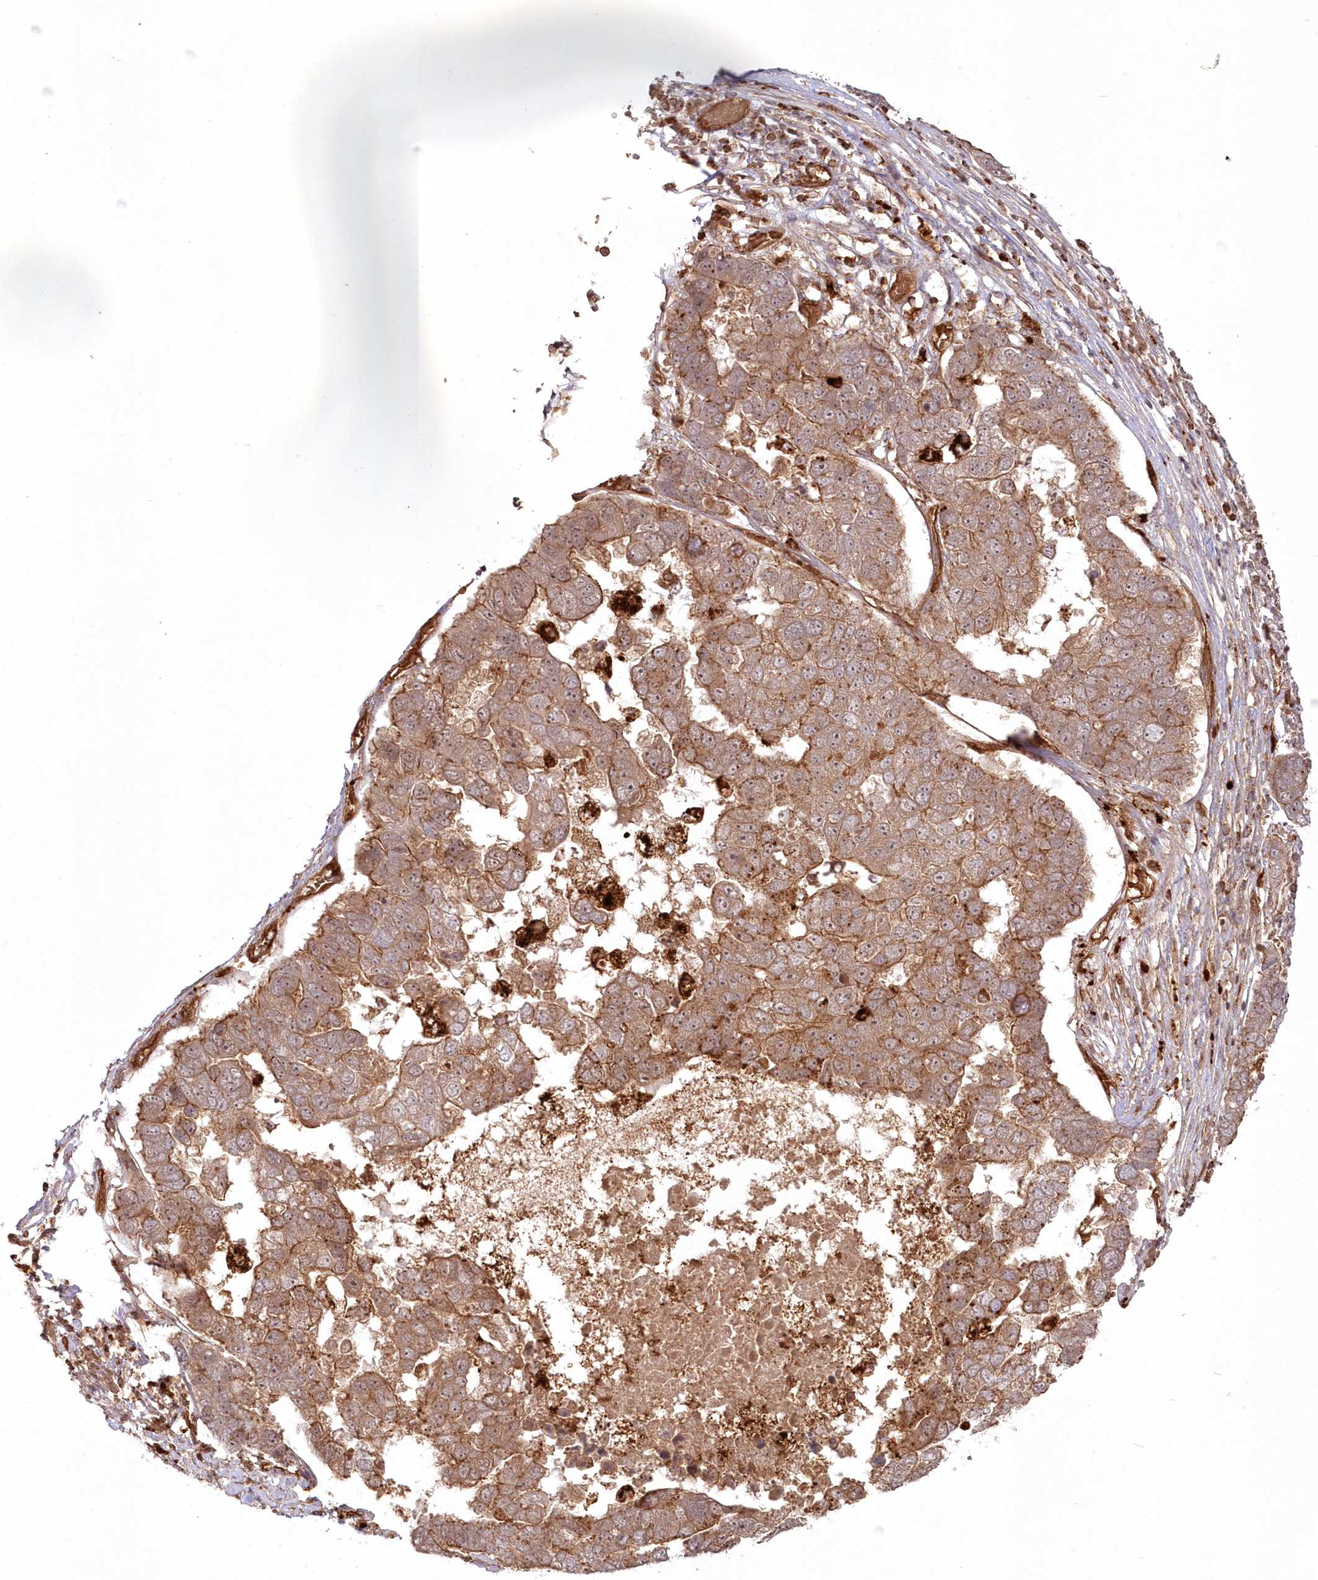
{"staining": {"intensity": "moderate", "quantity": ">75%", "location": "cytoplasmic/membranous"}, "tissue": "pancreatic cancer", "cell_type": "Tumor cells", "image_type": "cancer", "snomed": [{"axis": "morphology", "description": "Adenocarcinoma, NOS"}, {"axis": "topography", "description": "Pancreas"}], "caption": "IHC micrograph of neoplastic tissue: human pancreatic cancer (adenocarcinoma) stained using IHC demonstrates medium levels of moderate protein expression localized specifically in the cytoplasmic/membranous of tumor cells, appearing as a cytoplasmic/membranous brown color.", "gene": "RGCC", "patient": {"sex": "female", "age": 61}}